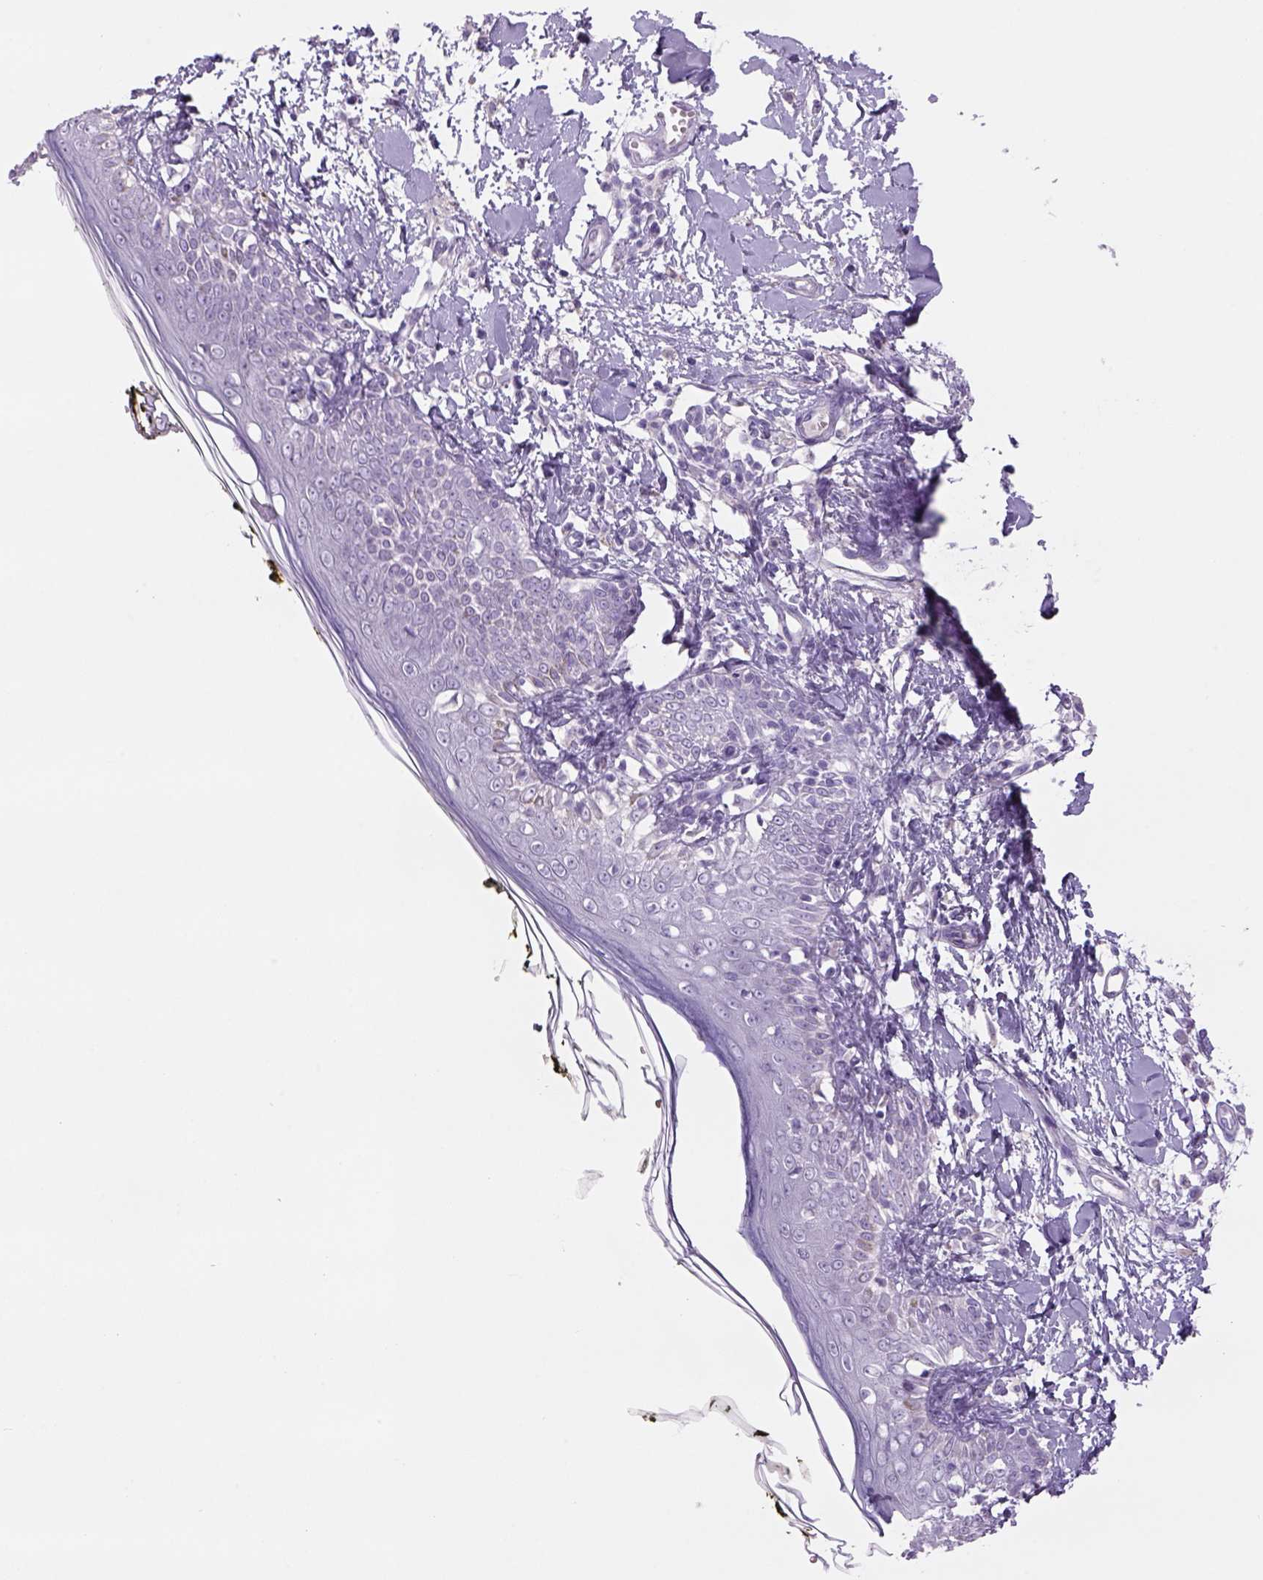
{"staining": {"intensity": "negative", "quantity": "none", "location": "none"}, "tissue": "skin", "cell_type": "Fibroblasts", "image_type": "normal", "snomed": [{"axis": "morphology", "description": "Normal tissue, NOS"}, {"axis": "topography", "description": "Skin"}], "caption": "The histopathology image displays no staining of fibroblasts in unremarkable skin. The staining was performed using DAB (3,3'-diaminobenzidine) to visualize the protein expression in brown, while the nuclei were stained in blue with hematoxylin (Magnification: 20x).", "gene": "TENM4", "patient": {"sex": "male", "age": 76}}